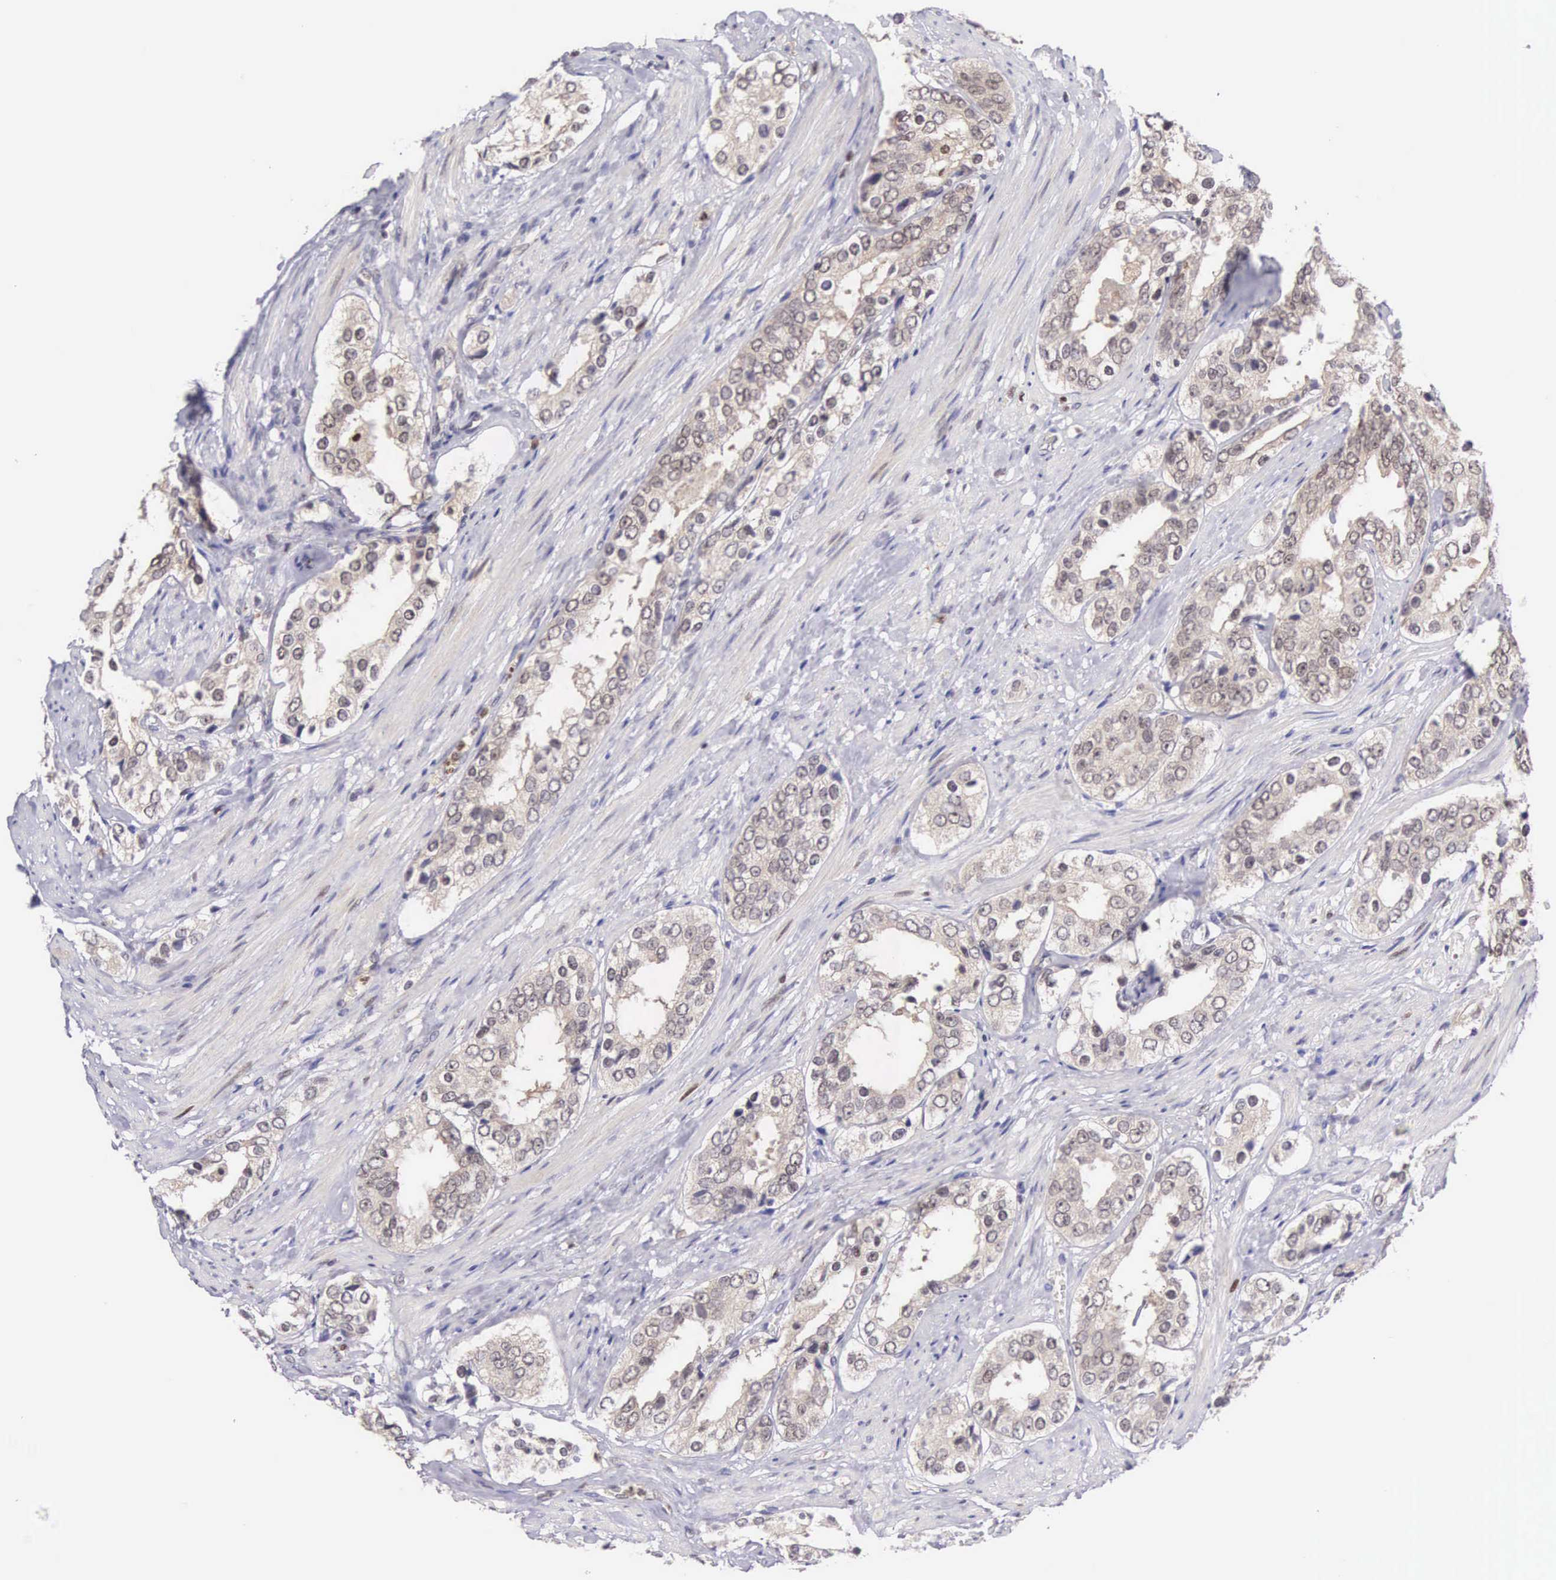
{"staining": {"intensity": "weak", "quantity": "25%-75%", "location": "cytoplasmic/membranous,nuclear"}, "tissue": "prostate cancer", "cell_type": "Tumor cells", "image_type": "cancer", "snomed": [{"axis": "morphology", "description": "Adenocarcinoma, Medium grade"}, {"axis": "topography", "description": "Prostate"}], "caption": "Medium-grade adenocarcinoma (prostate) was stained to show a protein in brown. There is low levels of weak cytoplasmic/membranous and nuclear staining in about 25%-75% of tumor cells.", "gene": "GRK3", "patient": {"sex": "male", "age": 73}}